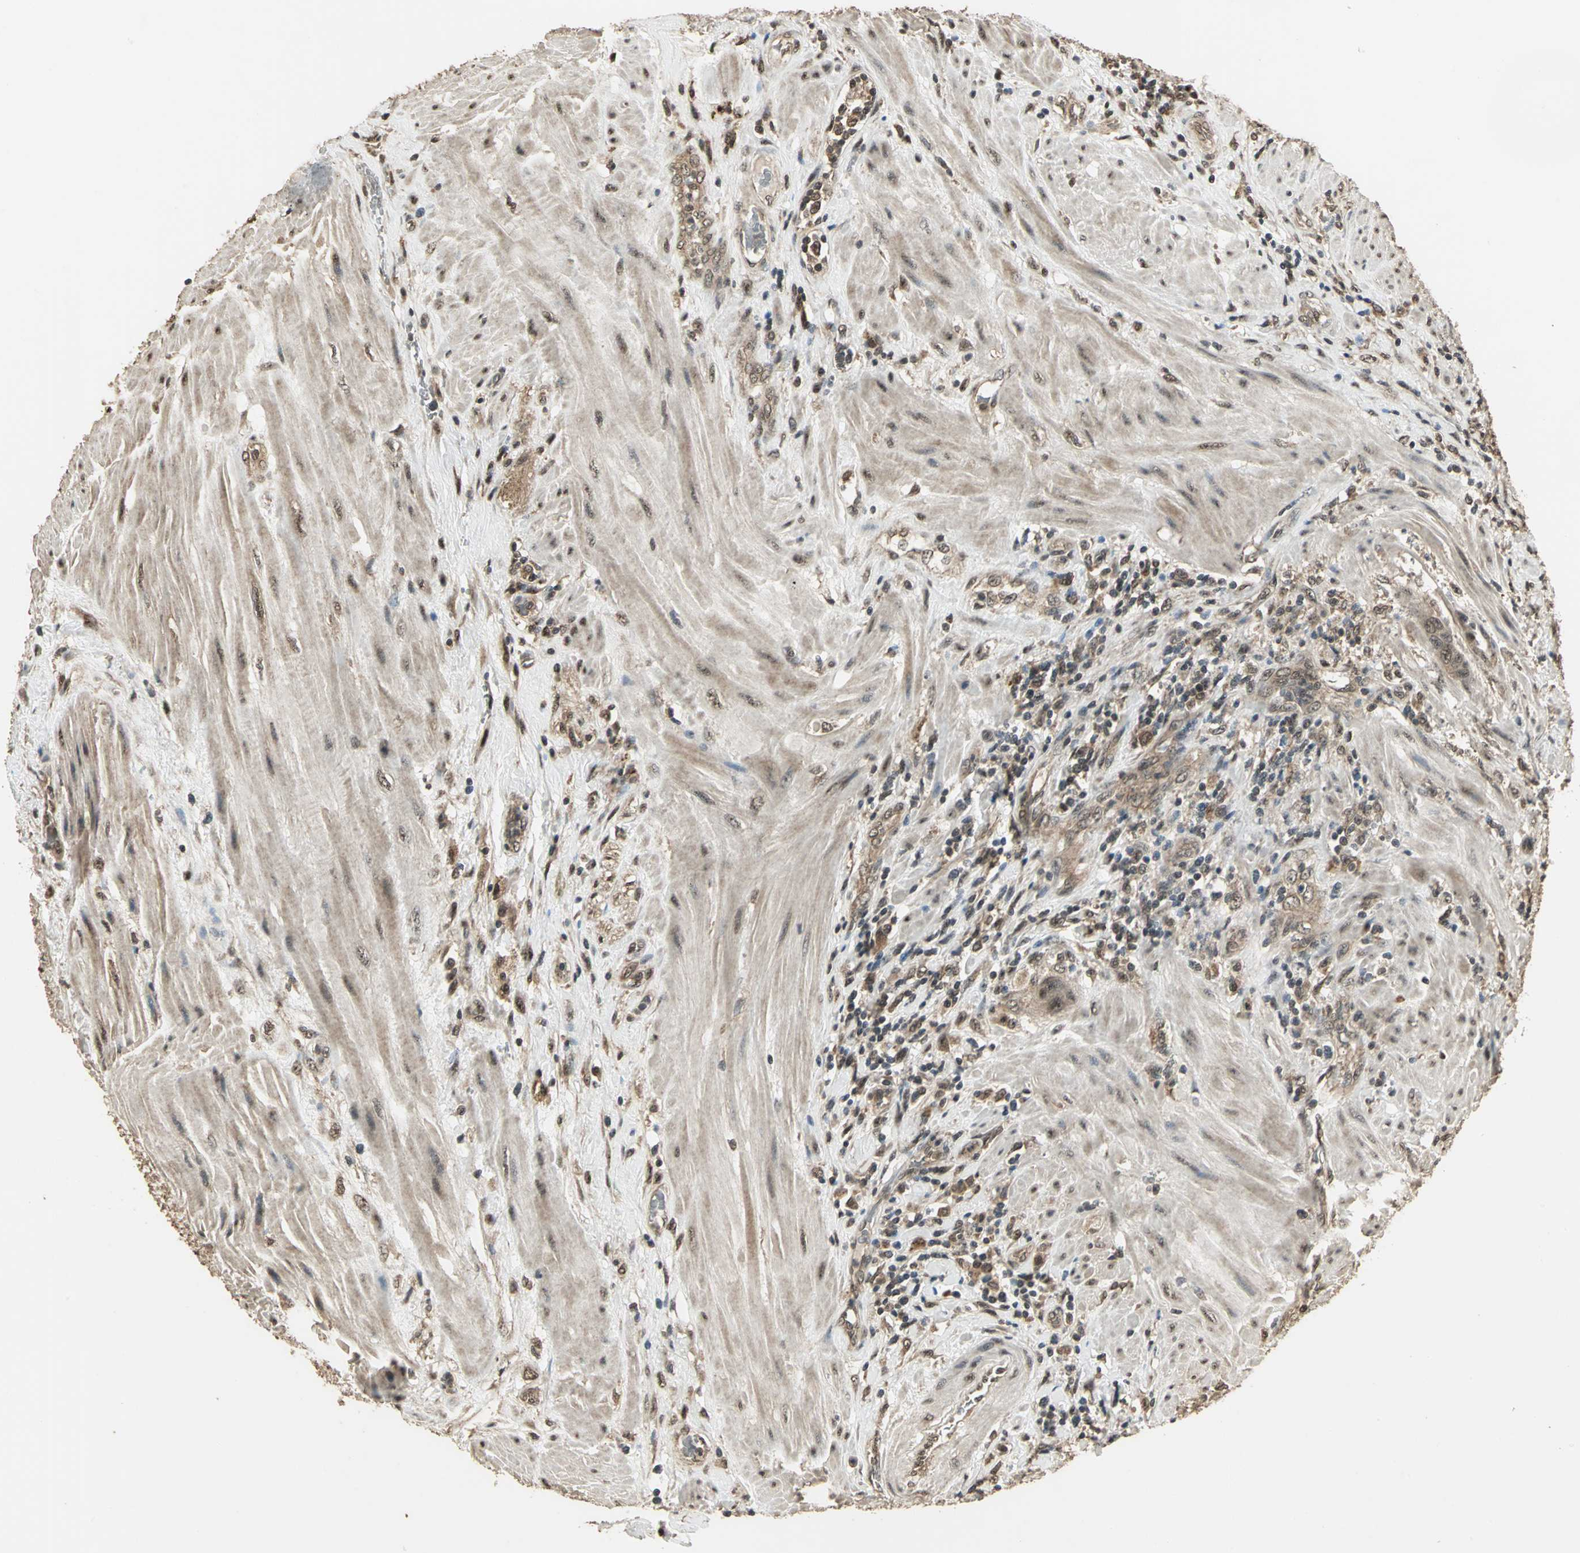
{"staining": {"intensity": "moderate", "quantity": ">75%", "location": "cytoplasmic/membranous"}, "tissue": "pancreatic cancer", "cell_type": "Tumor cells", "image_type": "cancer", "snomed": [{"axis": "morphology", "description": "Adenocarcinoma, NOS"}, {"axis": "topography", "description": "Pancreas"}], "caption": "DAB immunohistochemical staining of pancreatic cancer displays moderate cytoplasmic/membranous protein positivity in about >75% of tumor cells.", "gene": "UCHL5", "patient": {"sex": "female", "age": 64}}